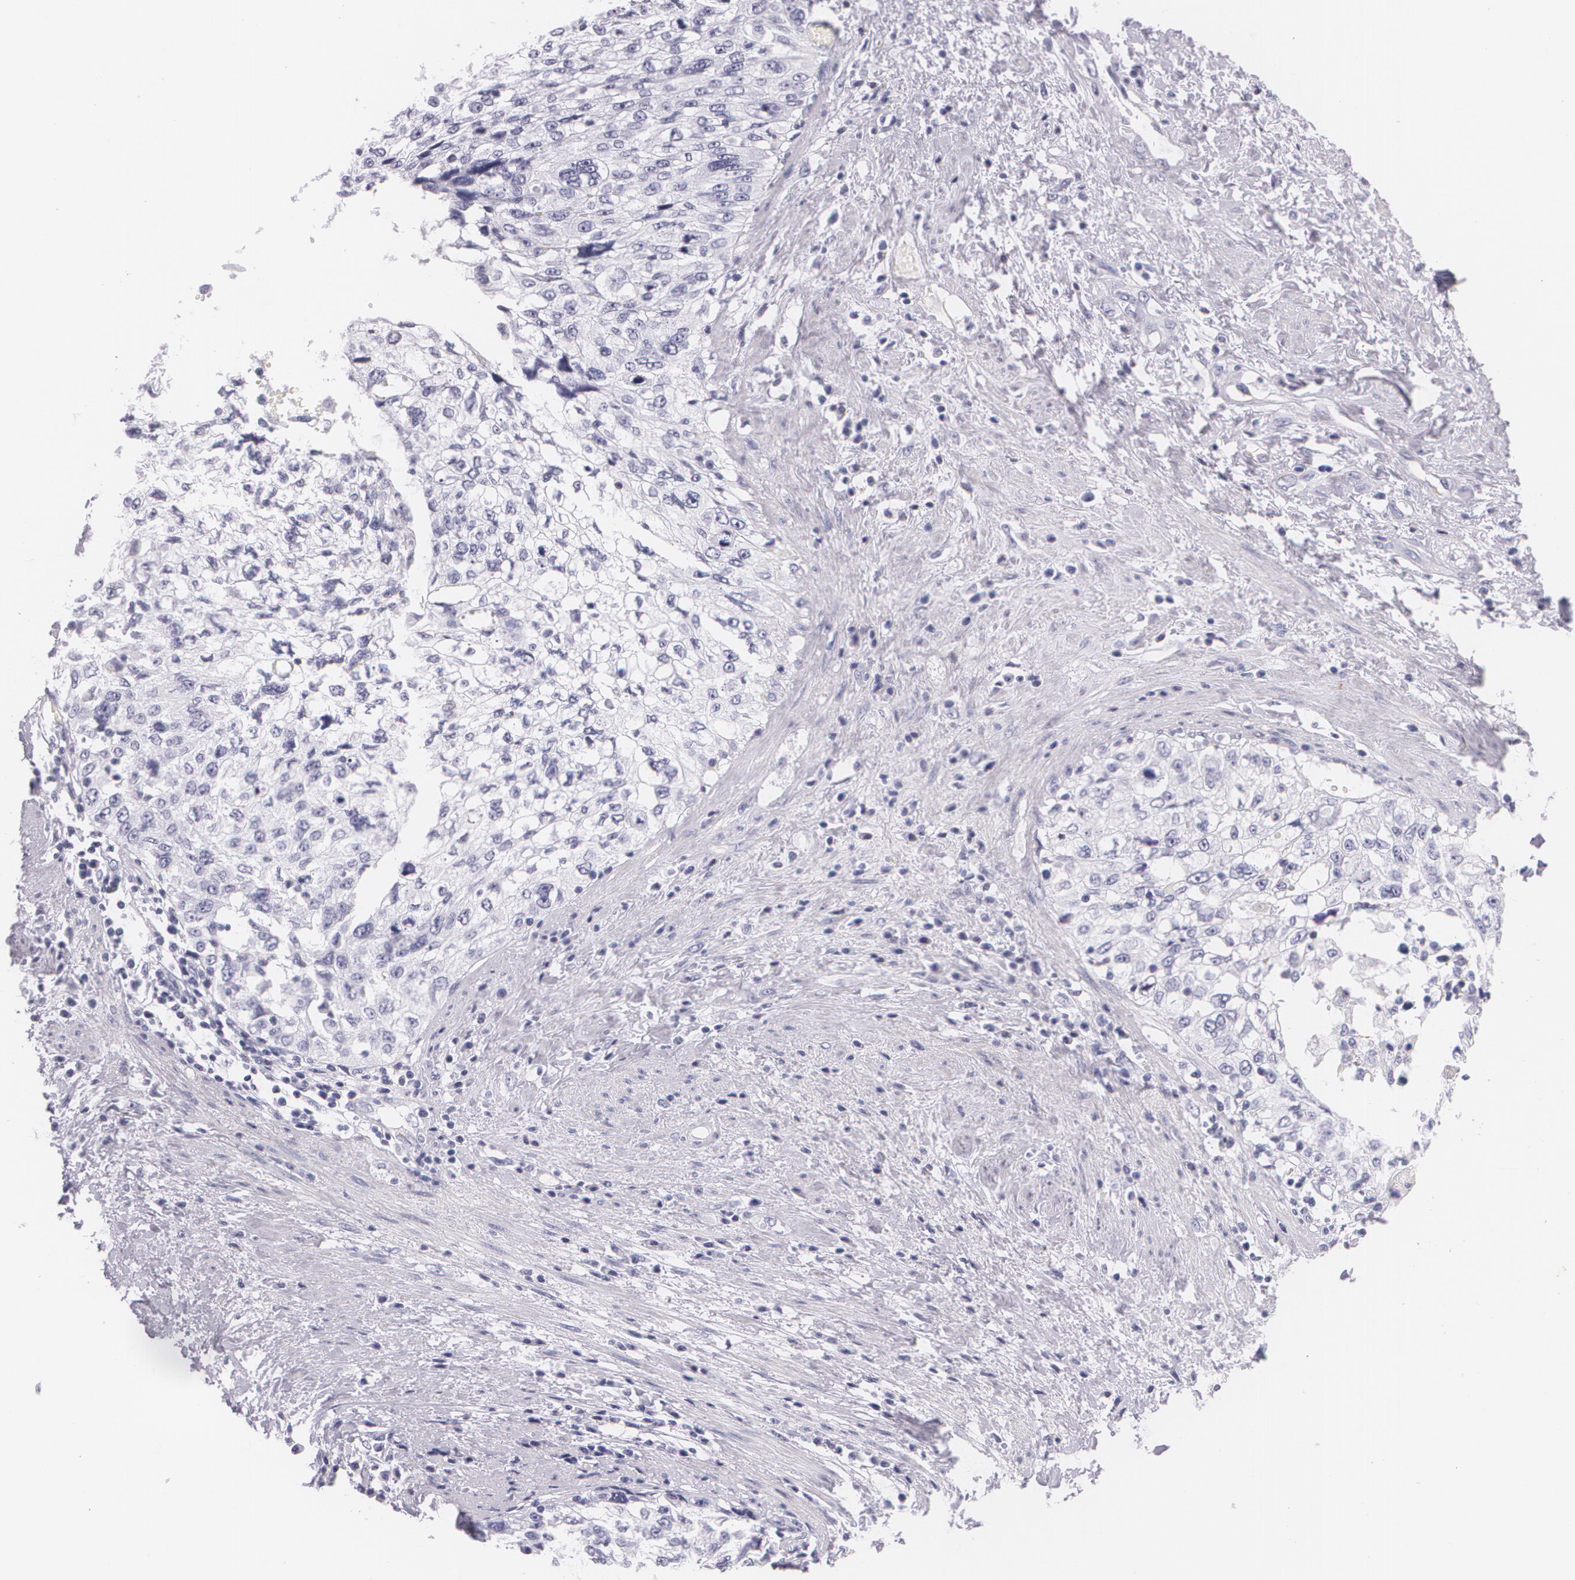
{"staining": {"intensity": "negative", "quantity": "none", "location": "none"}, "tissue": "cervical cancer", "cell_type": "Tumor cells", "image_type": "cancer", "snomed": [{"axis": "morphology", "description": "Squamous cell carcinoma, NOS"}, {"axis": "topography", "description": "Cervix"}], "caption": "Immunohistochemical staining of cervical cancer exhibits no significant expression in tumor cells.", "gene": "DLG4", "patient": {"sex": "female", "age": 57}}